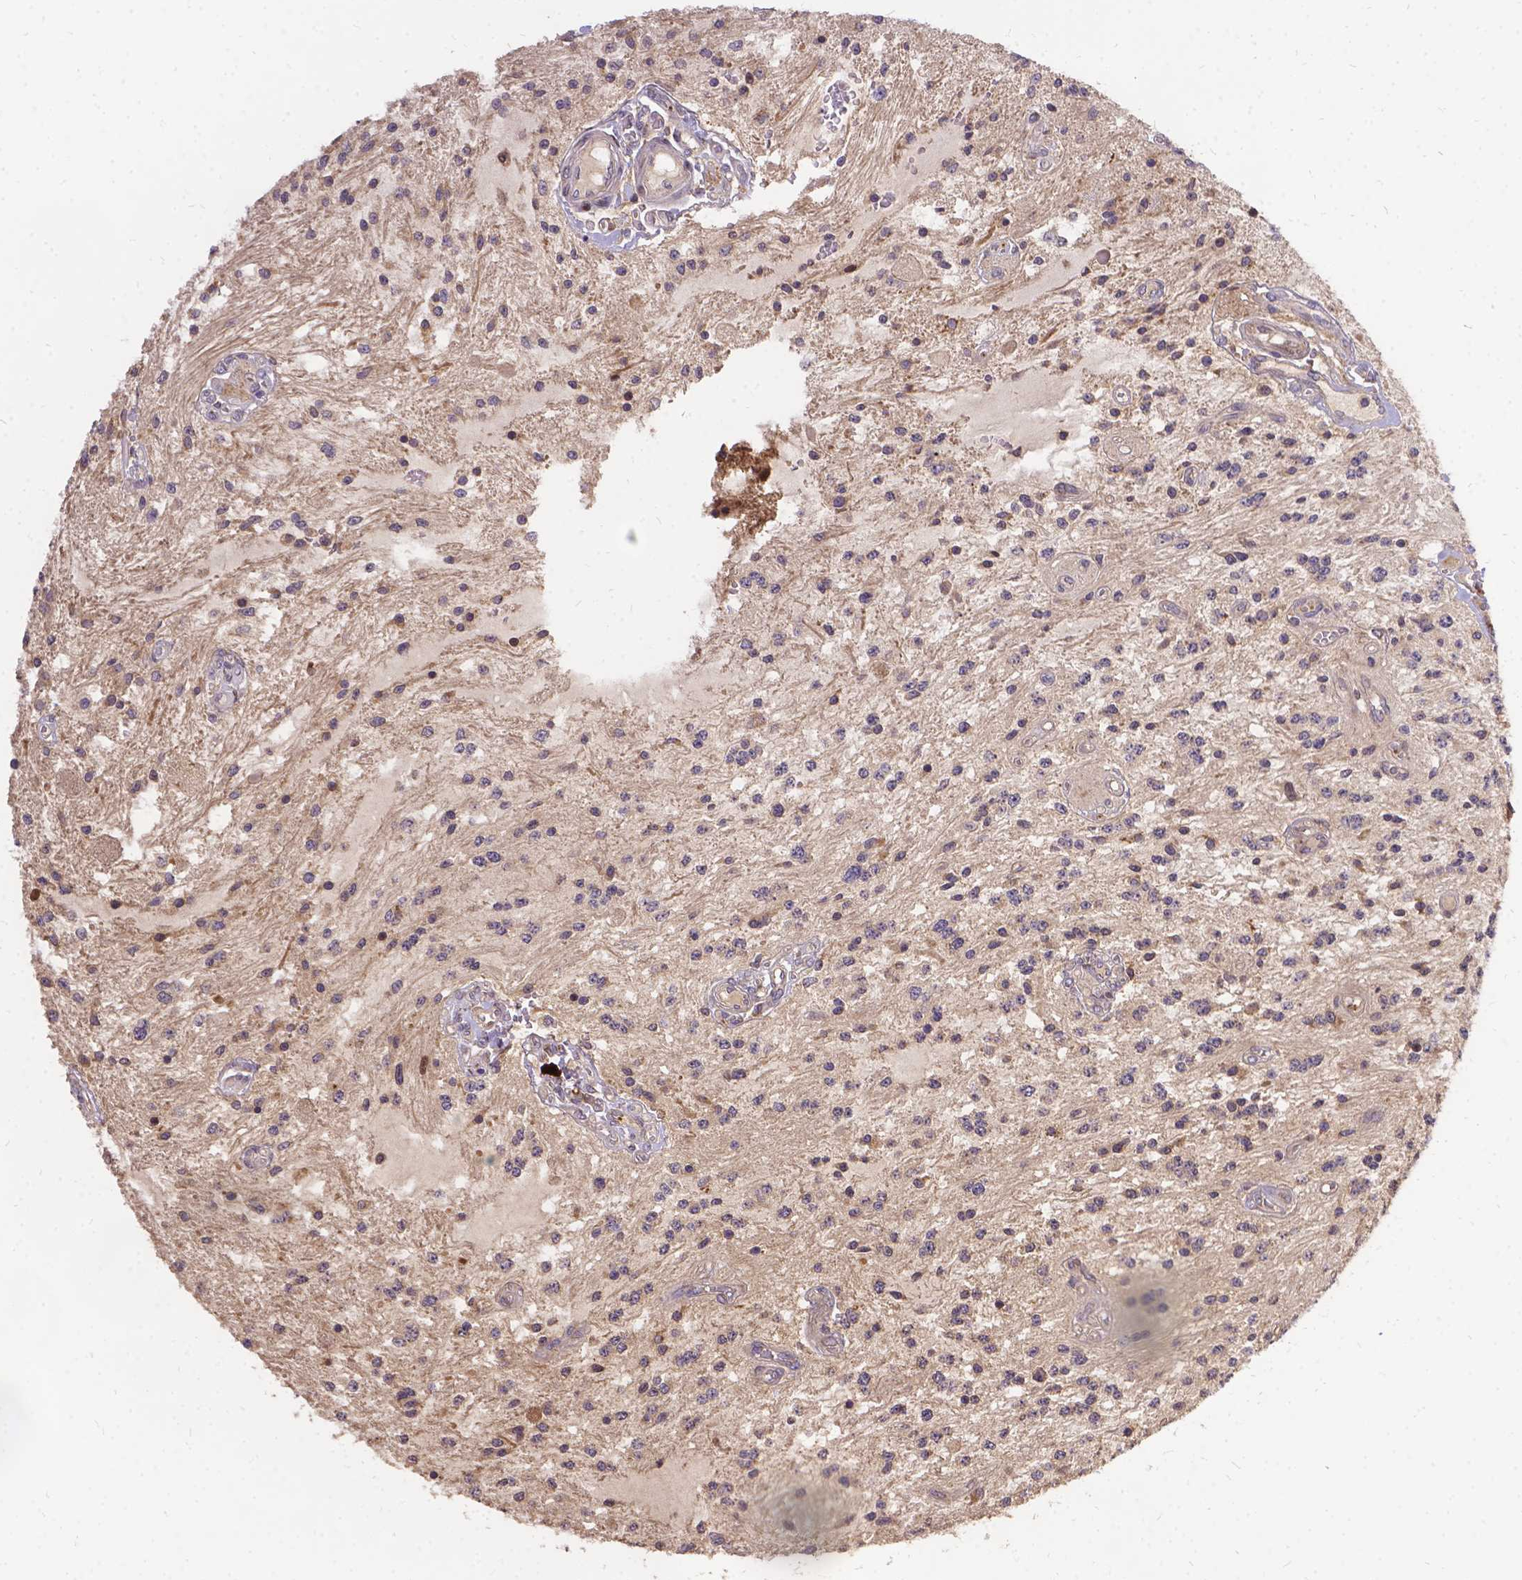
{"staining": {"intensity": "negative", "quantity": "none", "location": "none"}, "tissue": "glioma", "cell_type": "Tumor cells", "image_type": "cancer", "snomed": [{"axis": "morphology", "description": "Glioma, malignant, Low grade"}, {"axis": "topography", "description": "Cerebellum"}], "caption": "Photomicrograph shows no significant protein staining in tumor cells of low-grade glioma (malignant).", "gene": "DENND6A", "patient": {"sex": "female", "age": 14}}